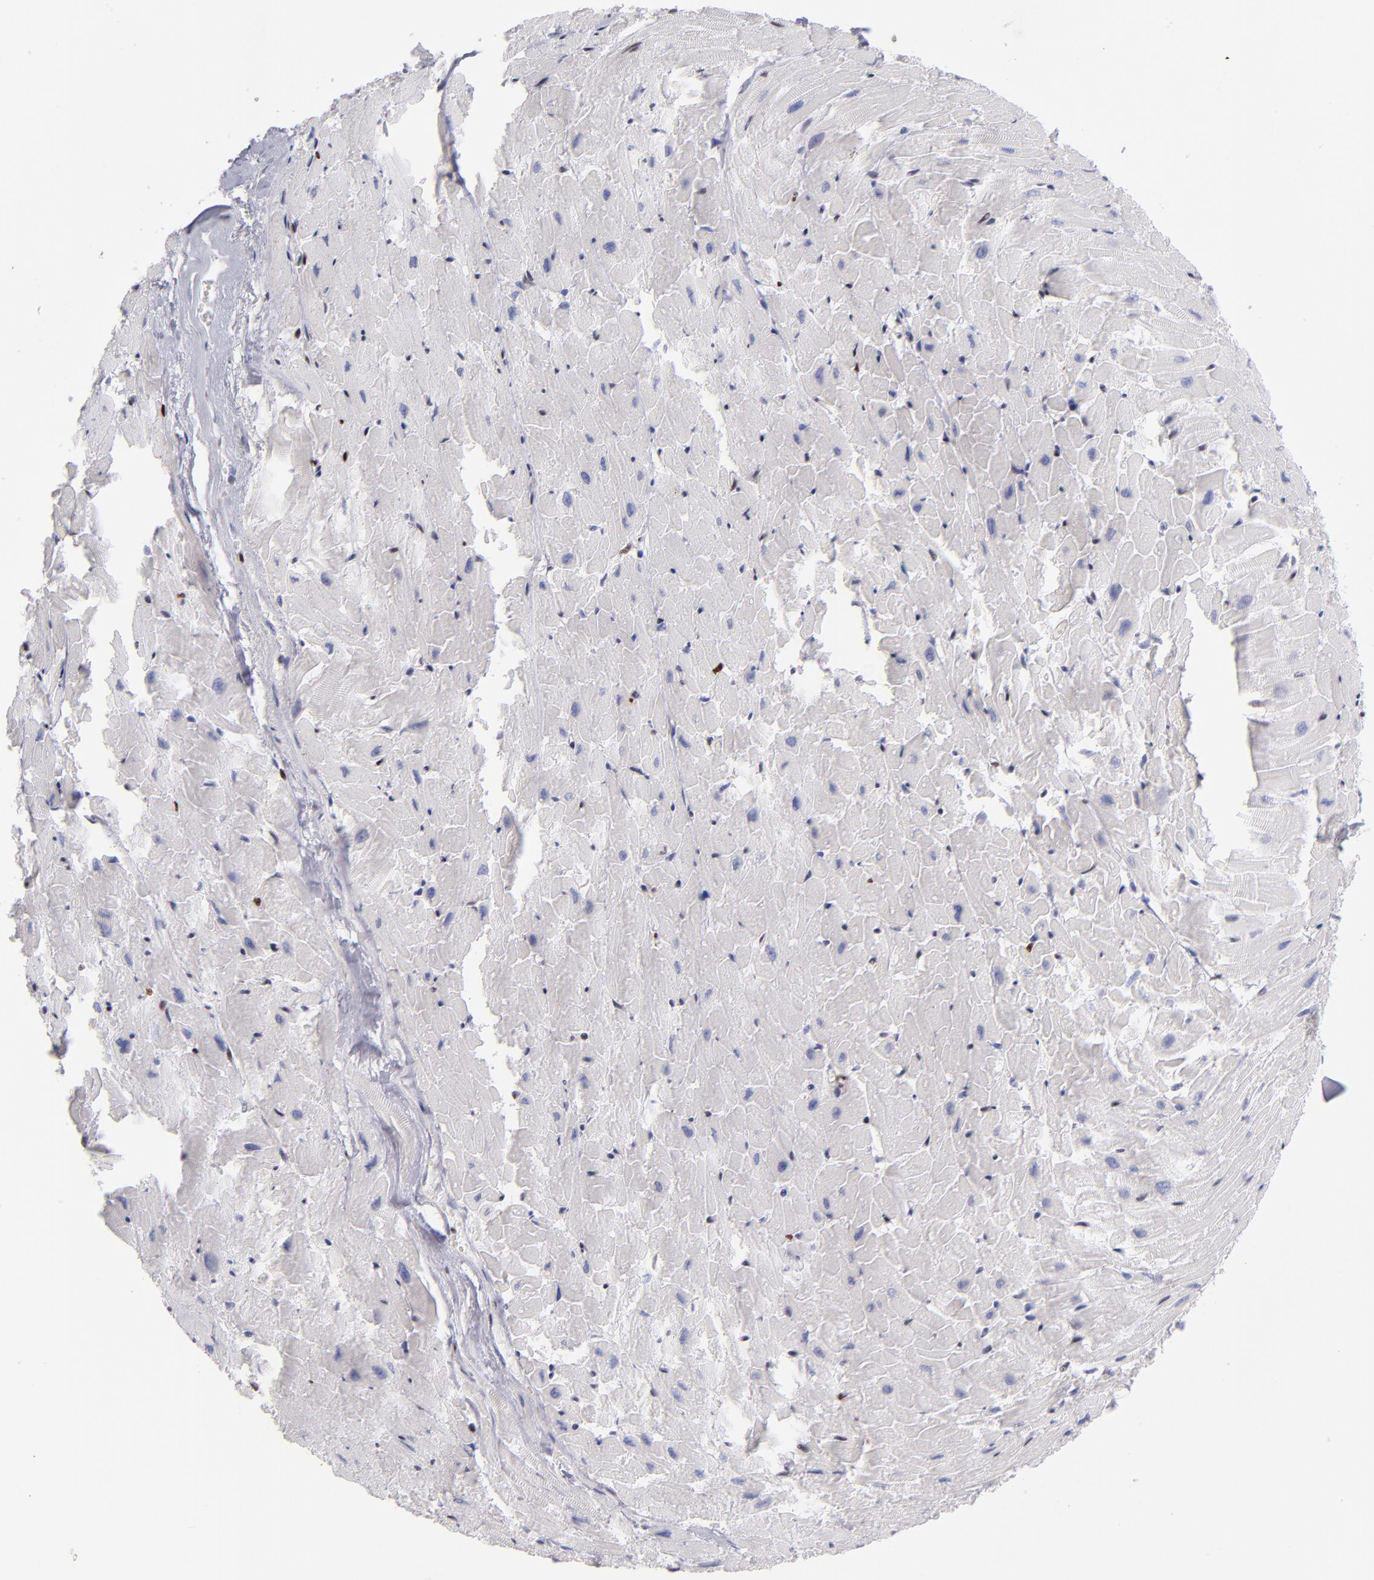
{"staining": {"intensity": "strong", "quantity": "25%-75%", "location": "nuclear"}, "tissue": "heart muscle", "cell_type": "Cardiomyocytes", "image_type": "normal", "snomed": [{"axis": "morphology", "description": "Normal tissue, NOS"}, {"axis": "topography", "description": "Heart"}], "caption": "IHC image of unremarkable heart muscle: human heart muscle stained using IHC exhibits high levels of strong protein expression localized specifically in the nuclear of cardiomyocytes, appearing as a nuclear brown color.", "gene": "POLA1", "patient": {"sex": "female", "age": 19}}